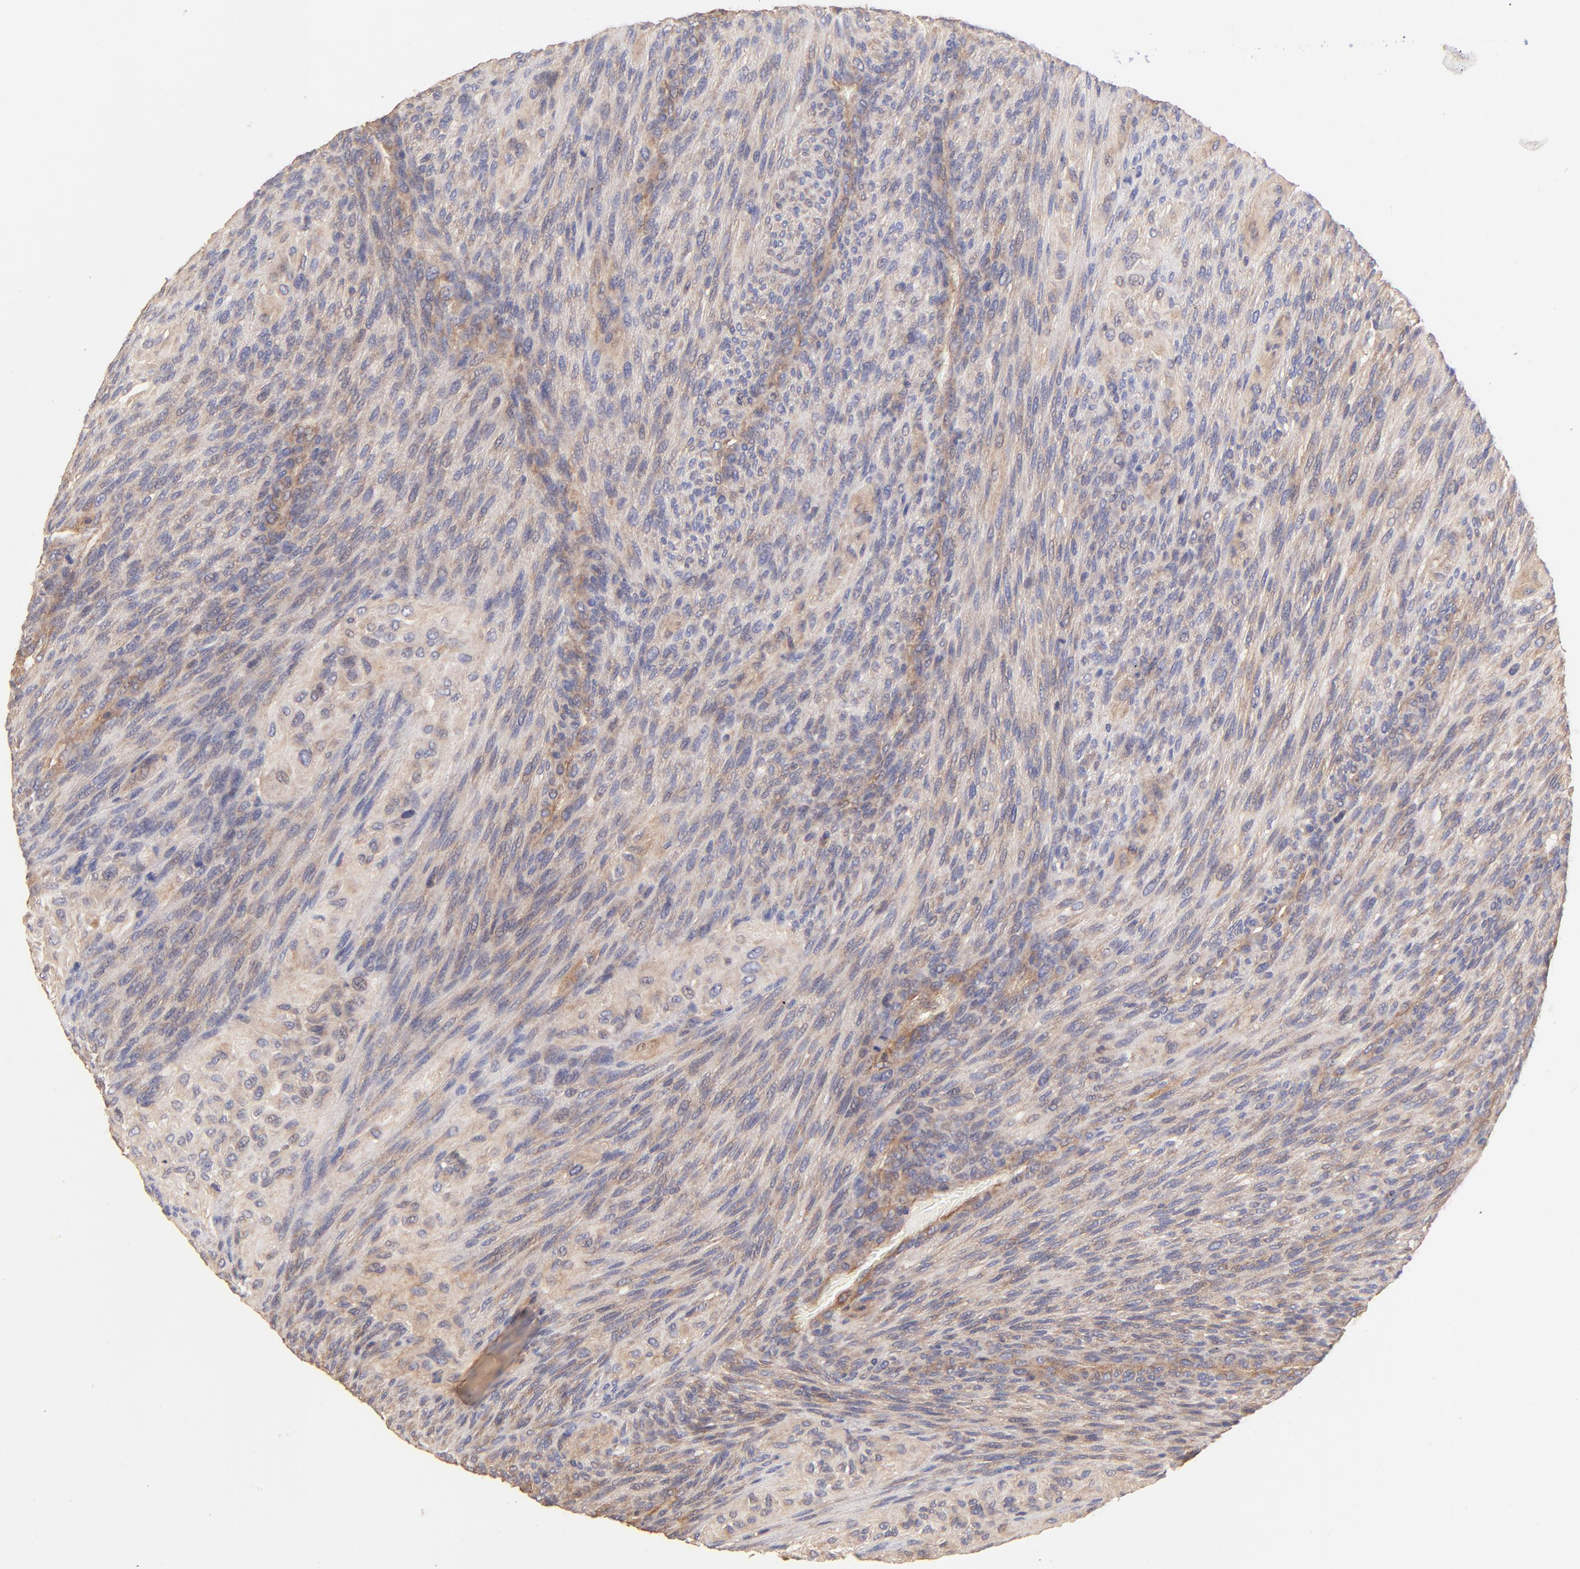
{"staining": {"intensity": "weak", "quantity": ">75%", "location": "cytoplasmic/membranous"}, "tissue": "glioma", "cell_type": "Tumor cells", "image_type": "cancer", "snomed": [{"axis": "morphology", "description": "Glioma, malignant, High grade"}, {"axis": "topography", "description": "Cerebral cortex"}], "caption": "Tumor cells demonstrate low levels of weak cytoplasmic/membranous expression in about >75% of cells in malignant glioma (high-grade).", "gene": "TNFAIP3", "patient": {"sex": "female", "age": 55}}